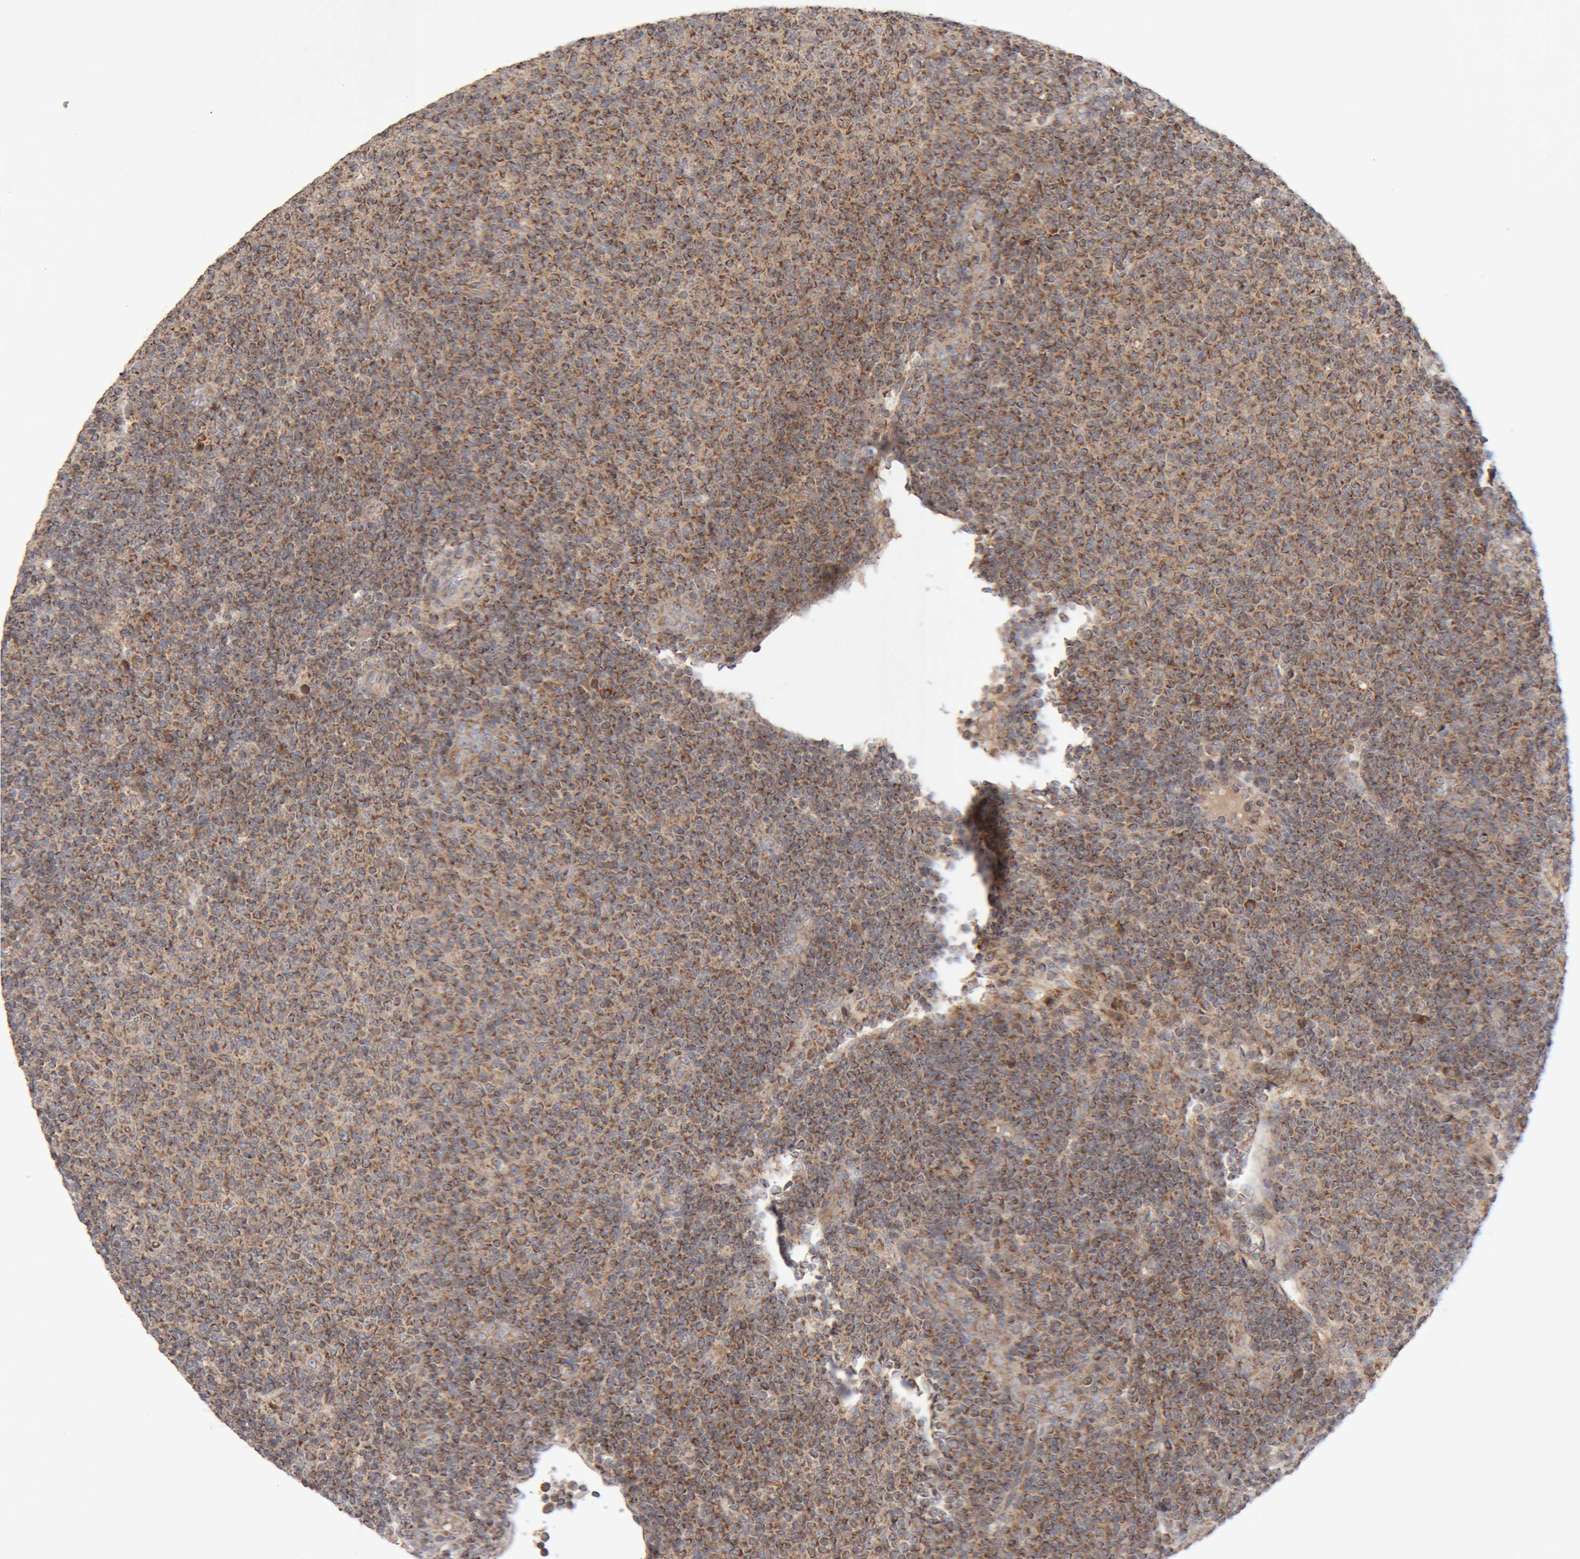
{"staining": {"intensity": "moderate", "quantity": ">75%", "location": "cytoplasmic/membranous"}, "tissue": "lymphoma", "cell_type": "Tumor cells", "image_type": "cancer", "snomed": [{"axis": "morphology", "description": "Malignant lymphoma, non-Hodgkin's type, Low grade"}, {"axis": "topography", "description": "Lymph node"}], "caption": "Immunohistochemistry (IHC) of human low-grade malignant lymphoma, non-Hodgkin's type displays medium levels of moderate cytoplasmic/membranous expression in approximately >75% of tumor cells.", "gene": "KIF21B", "patient": {"sex": "male", "age": 66}}